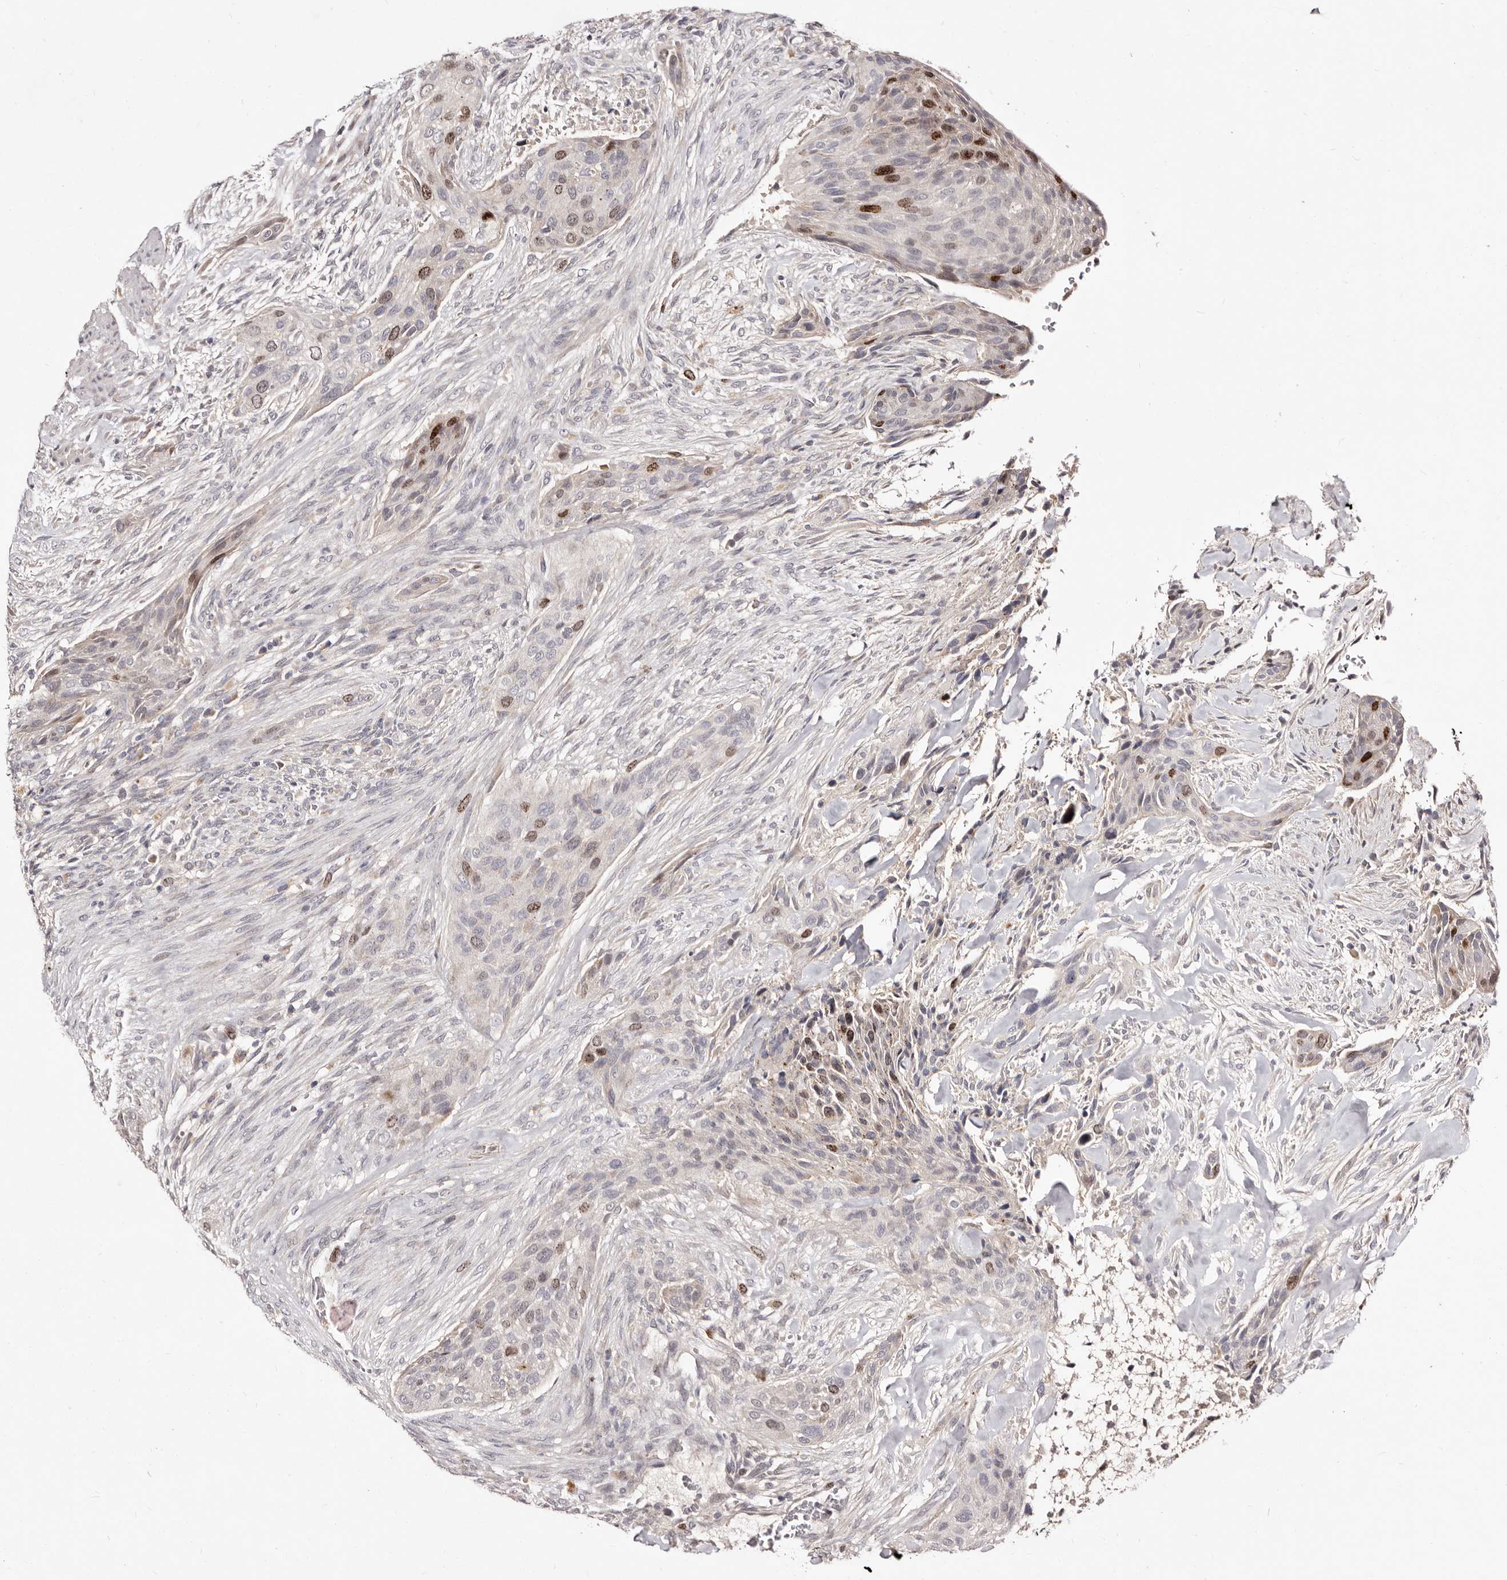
{"staining": {"intensity": "moderate", "quantity": "<25%", "location": "nuclear"}, "tissue": "urothelial cancer", "cell_type": "Tumor cells", "image_type": "cancer", "snomed": [{"axis": "morphology", "description": "Urothelial carcinoma, High grade"}, {"axis": "topography", "description": "Urinary bladder"}], "caption": "Protein expression analysis of urothelial cancer demonstrates moderate nuclear staining in approximately <25% of tumor cells.", "gene": "CDCA8", "patient": {"sex": "male", "age": 35}}